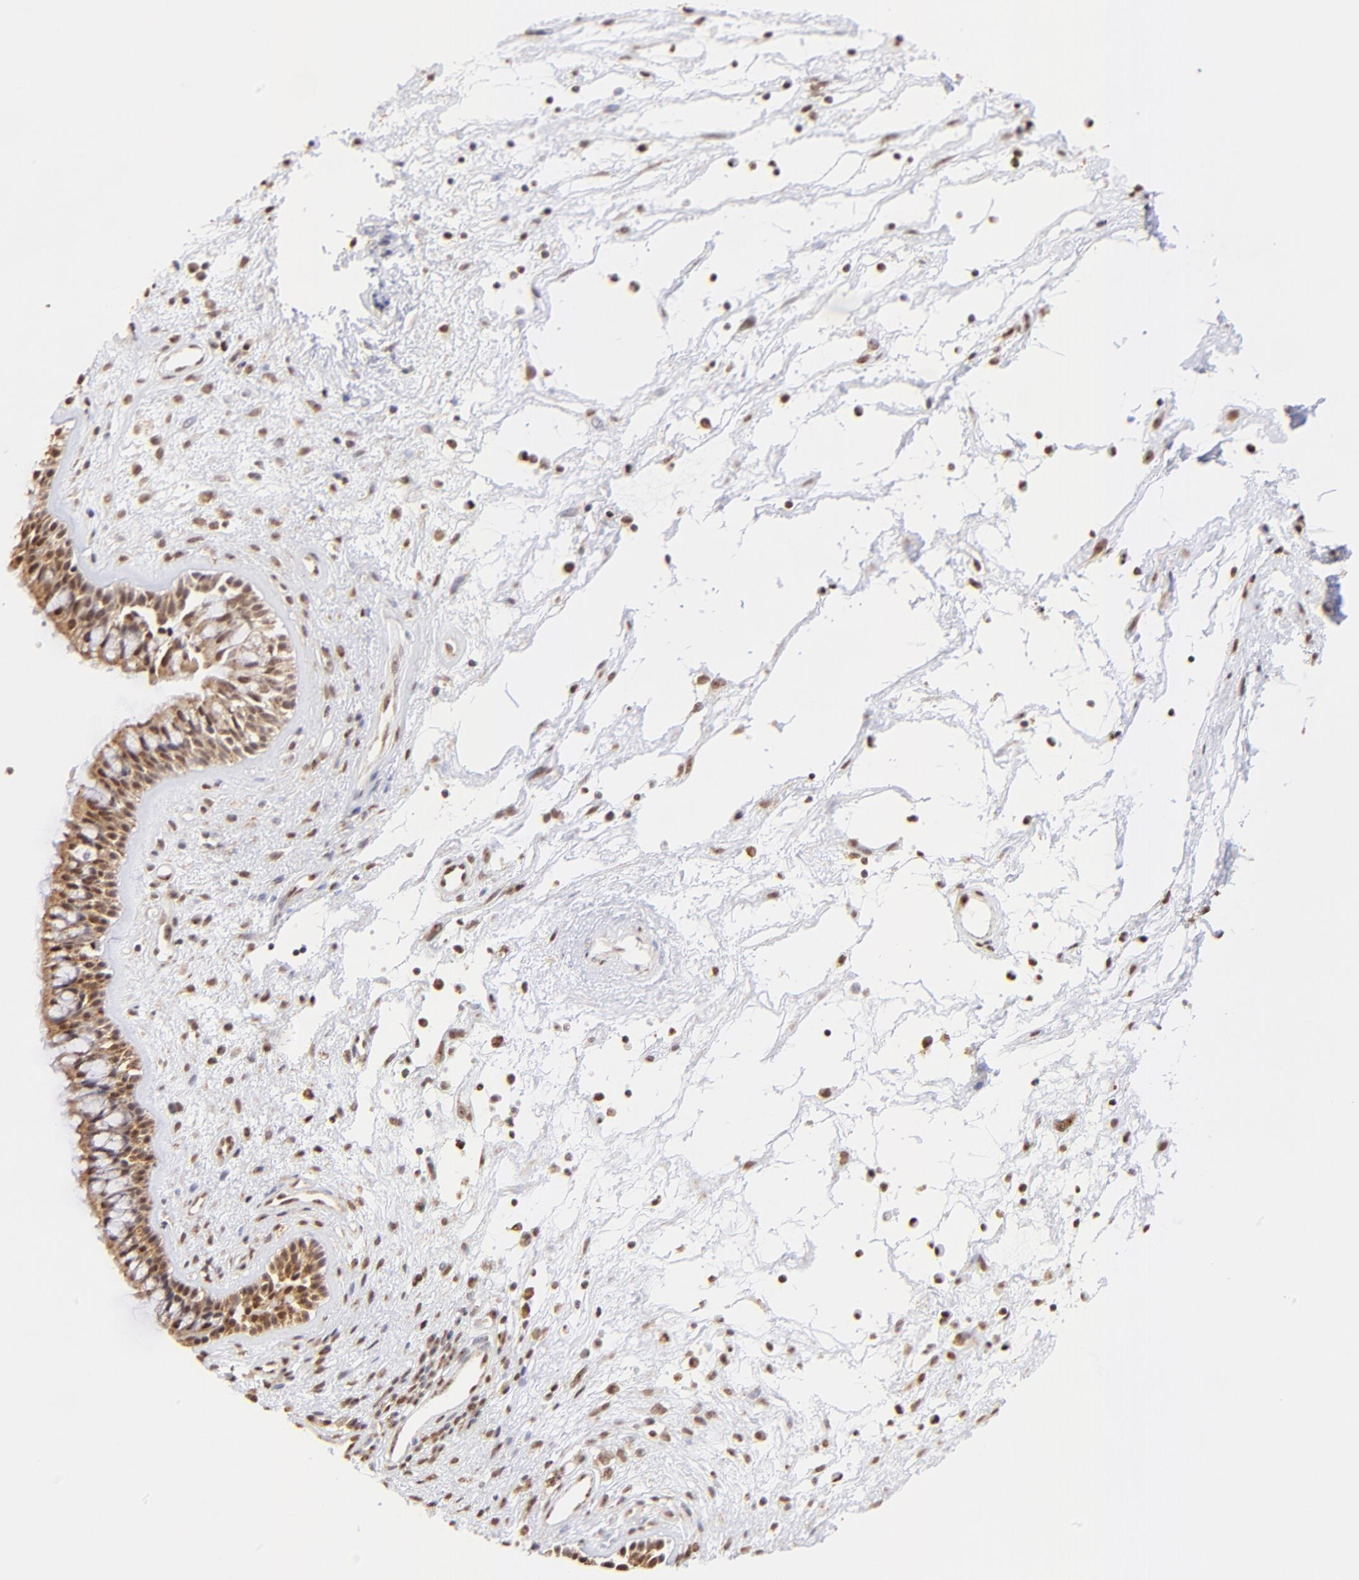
{"staining": {"intensity": "weak", "quantity": ">75%", "location": "nuclear"}, "tissue": "nasopharynx", "cell_type": "Respiratory epithelial cells", "image_type": "normal", "snomed": [{"axis": "morphology", "description": "Normal tissue, NOS"}, {"axis": "morphology", "description": "Inflammation, NOS"}, {"axis": "topography", "description": "Nasopharynx"}], "caption": "Immunohistochemistry of normal nasopharynx demonstrates low levels of weak nuclear staining in about >75% of respiratory epithelial cells.", "gene": "ZNF670", "patient": {"sex": "male", "age": 48}}